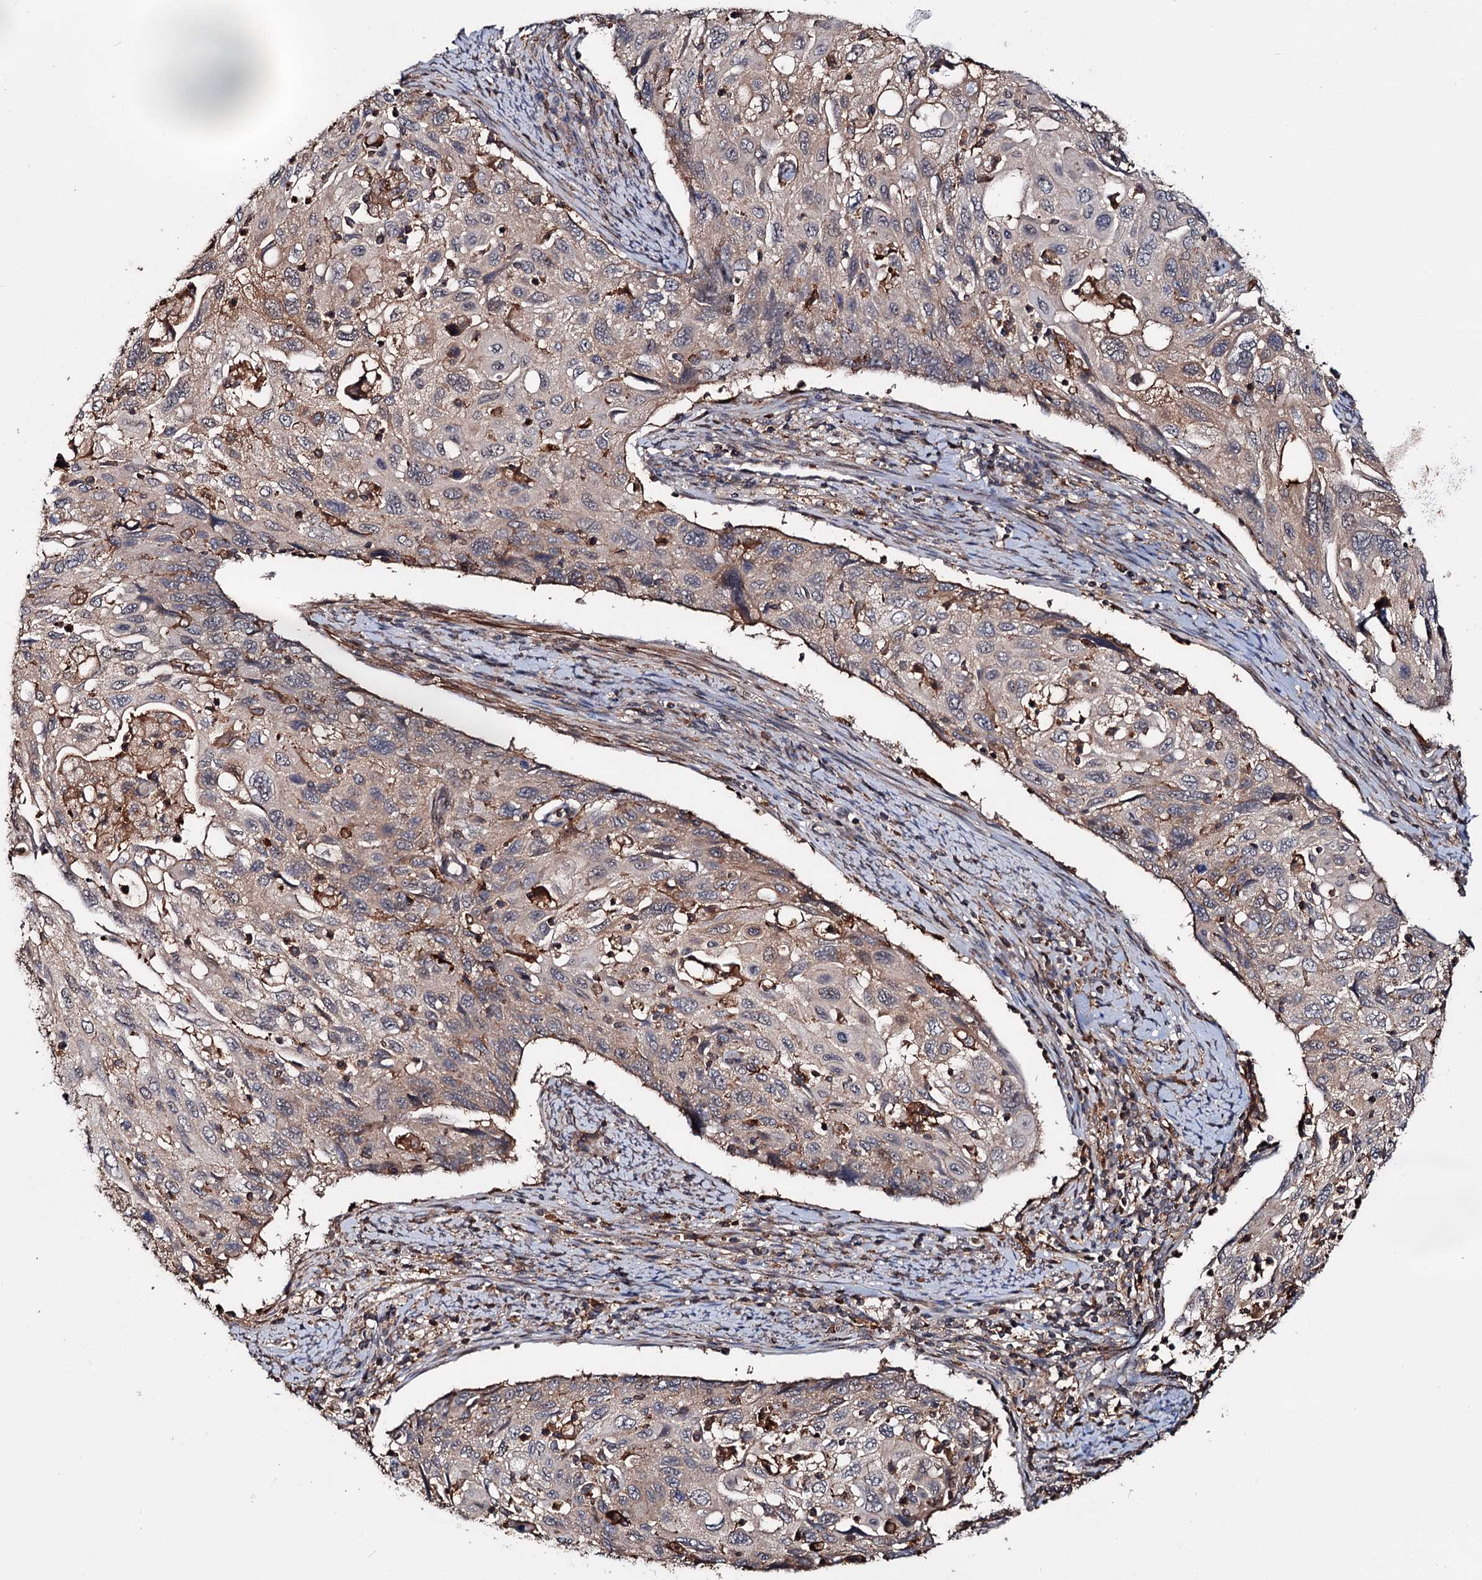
{"staining": {"intensity": "moderate", "quantity": ">75%", "location": "cytoplasmic/membranous"}, "tissue": "cervical cancer", "cell_type": "Tumor cells", "image_type": "cancer", "snomed": [{"axis": "morphology", "description": "Squamous cell carcinoma, NOS"}, {"axis": "topography", "description": "Cervix"}], "caption": "Tumor cells display medium levels of moderate cytoplasmic/membranous expression in approximately >75% of cells in cervical squamous cell carcinoma. The protein of interest is stained brown, and the nuclei are stained in blue (DAB (3,3'-diaminobenzidine) IHC with brightfield microscopy, high magnification).", "gene": "GRIP1", "patient": {"sex": "female", "age": 70}}